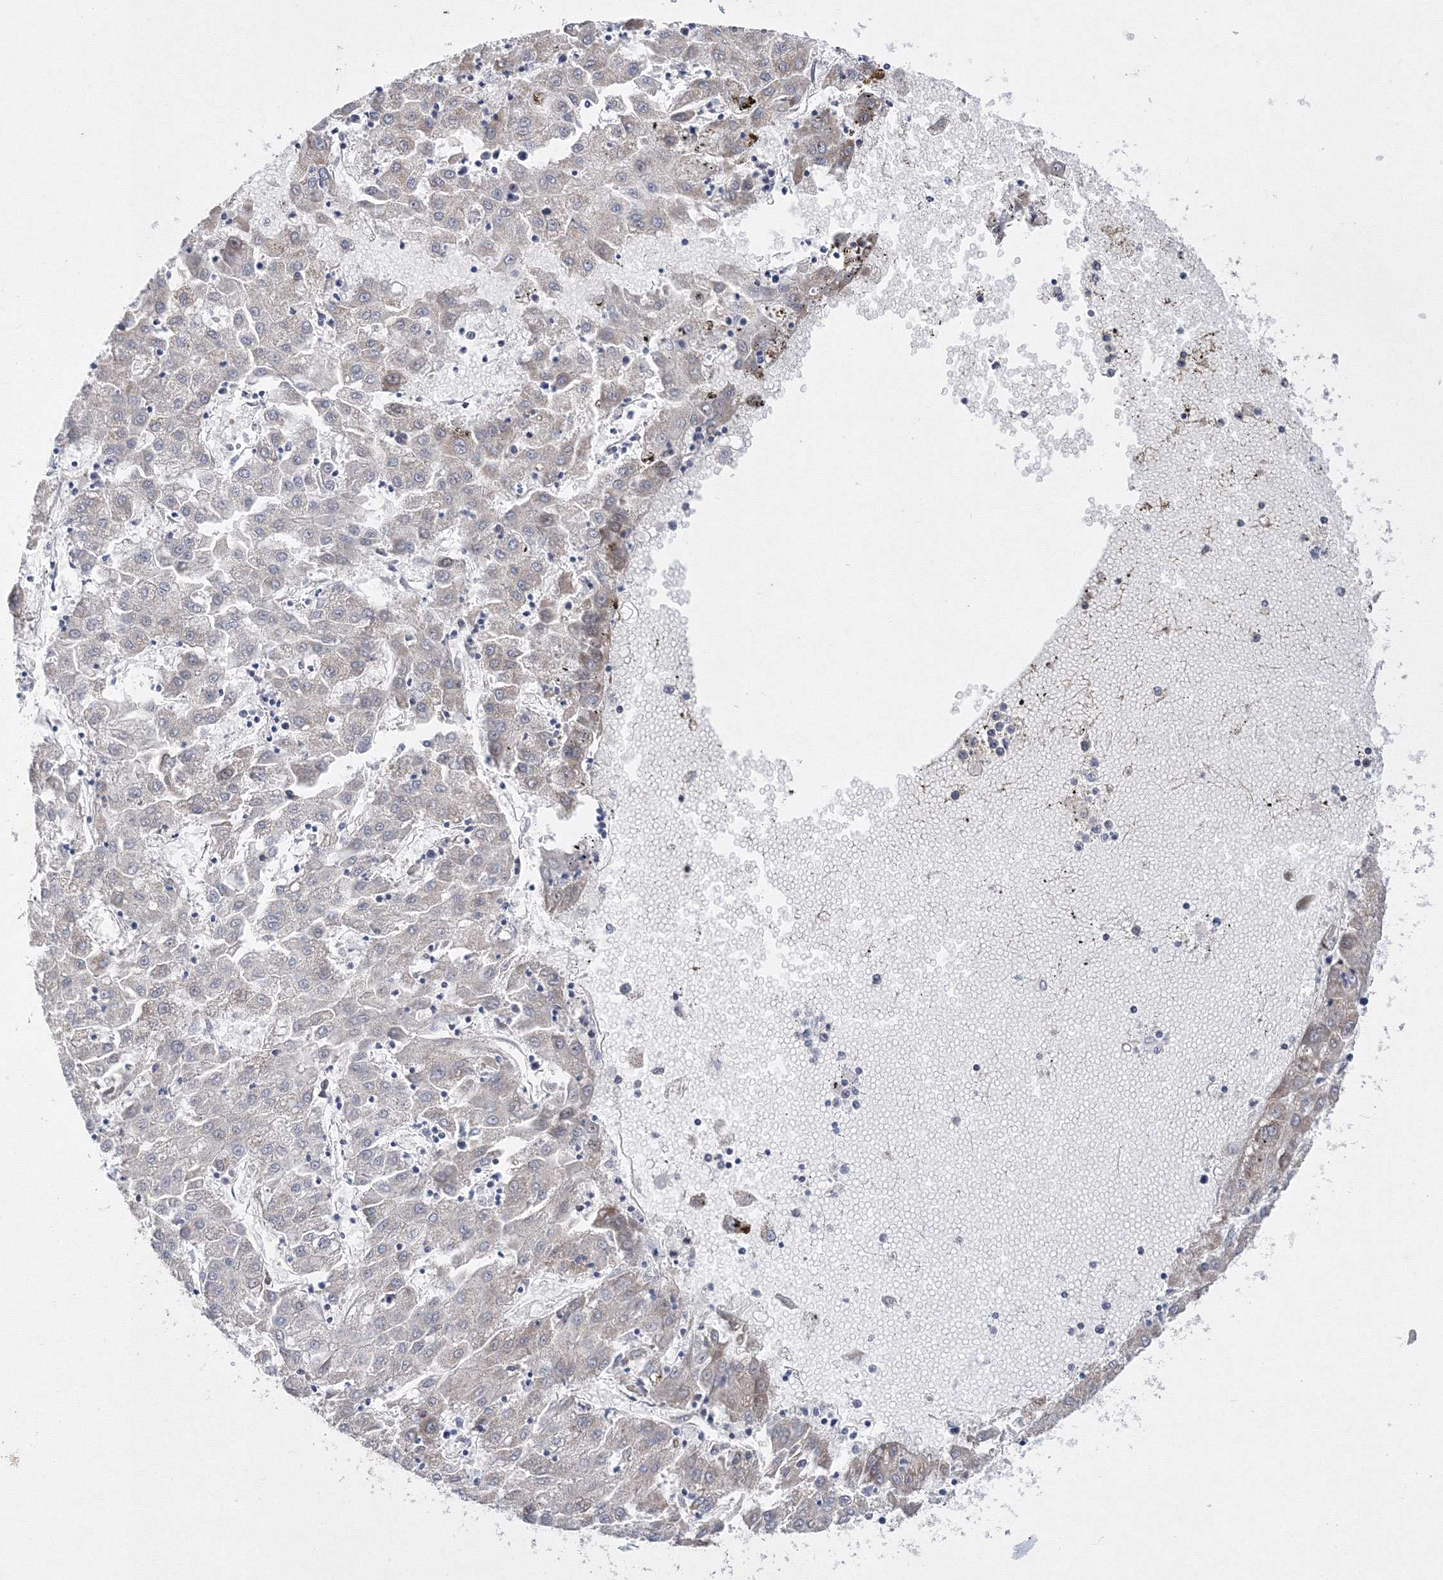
{"staining": {"intensity": "negative", "quantity": "none", "location": "none"}, "tissue": "liver cancer", "cell_type": "Tumor cells", "image_type": "cancer", "snomed": [{"axis": "morphology", "description": "Carcinoma, Hepatocellular, NOS"}, {"axis": "topography", "description": "Liver"}], "caption": "Immunohistochemistry (IHC) micrograph of liver hepatocellular carcinoma stained for a protein (brown), which reveals no expression in tumor cells.", "gene": "GPN1", "patient": {"sex": "male", "age": 72}}